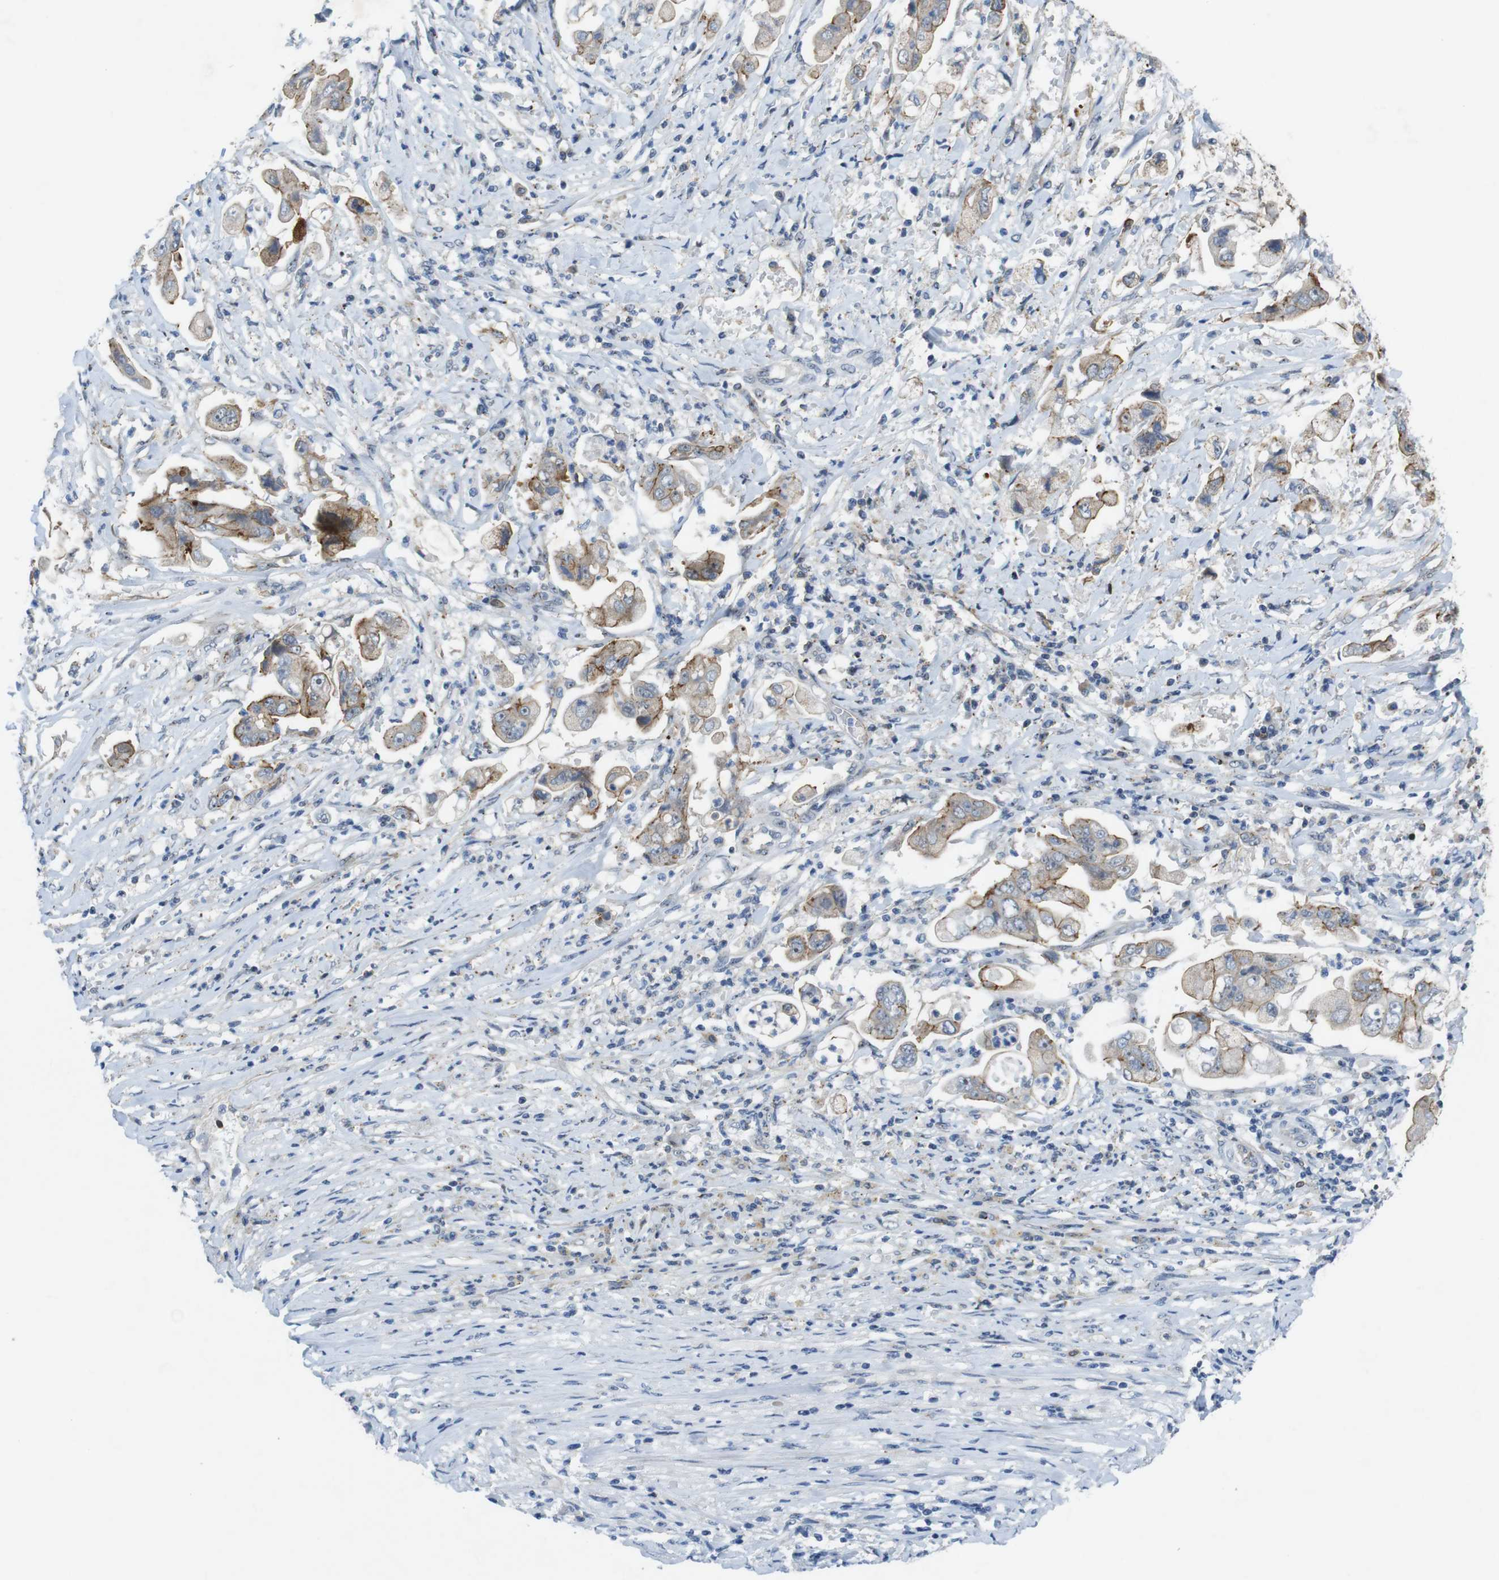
{"staining": {"intensity": "moderate", "quantity": "25%-75%", "location": "cytoplasmic/membranous"}, "tissue": "stomach cancer", "cell_type": "Tumor cells", "image_type": "cancer", "snomed": [{"axis": "morphology", "description": "Adenocarcinoma, NOS"}, {"axis": "topography", "description": "Stomach"}], "caption": "Moderate cytoplasmic/membranous staining is seen in approximately 25%-75% of tumor cells in stomach cancer (adenocarcinoma). The protein of interest is shown in brown color, while the nuclei are stained blue.", "gene": "TJP3", "patient": {"sex": "male", "age": 62}}